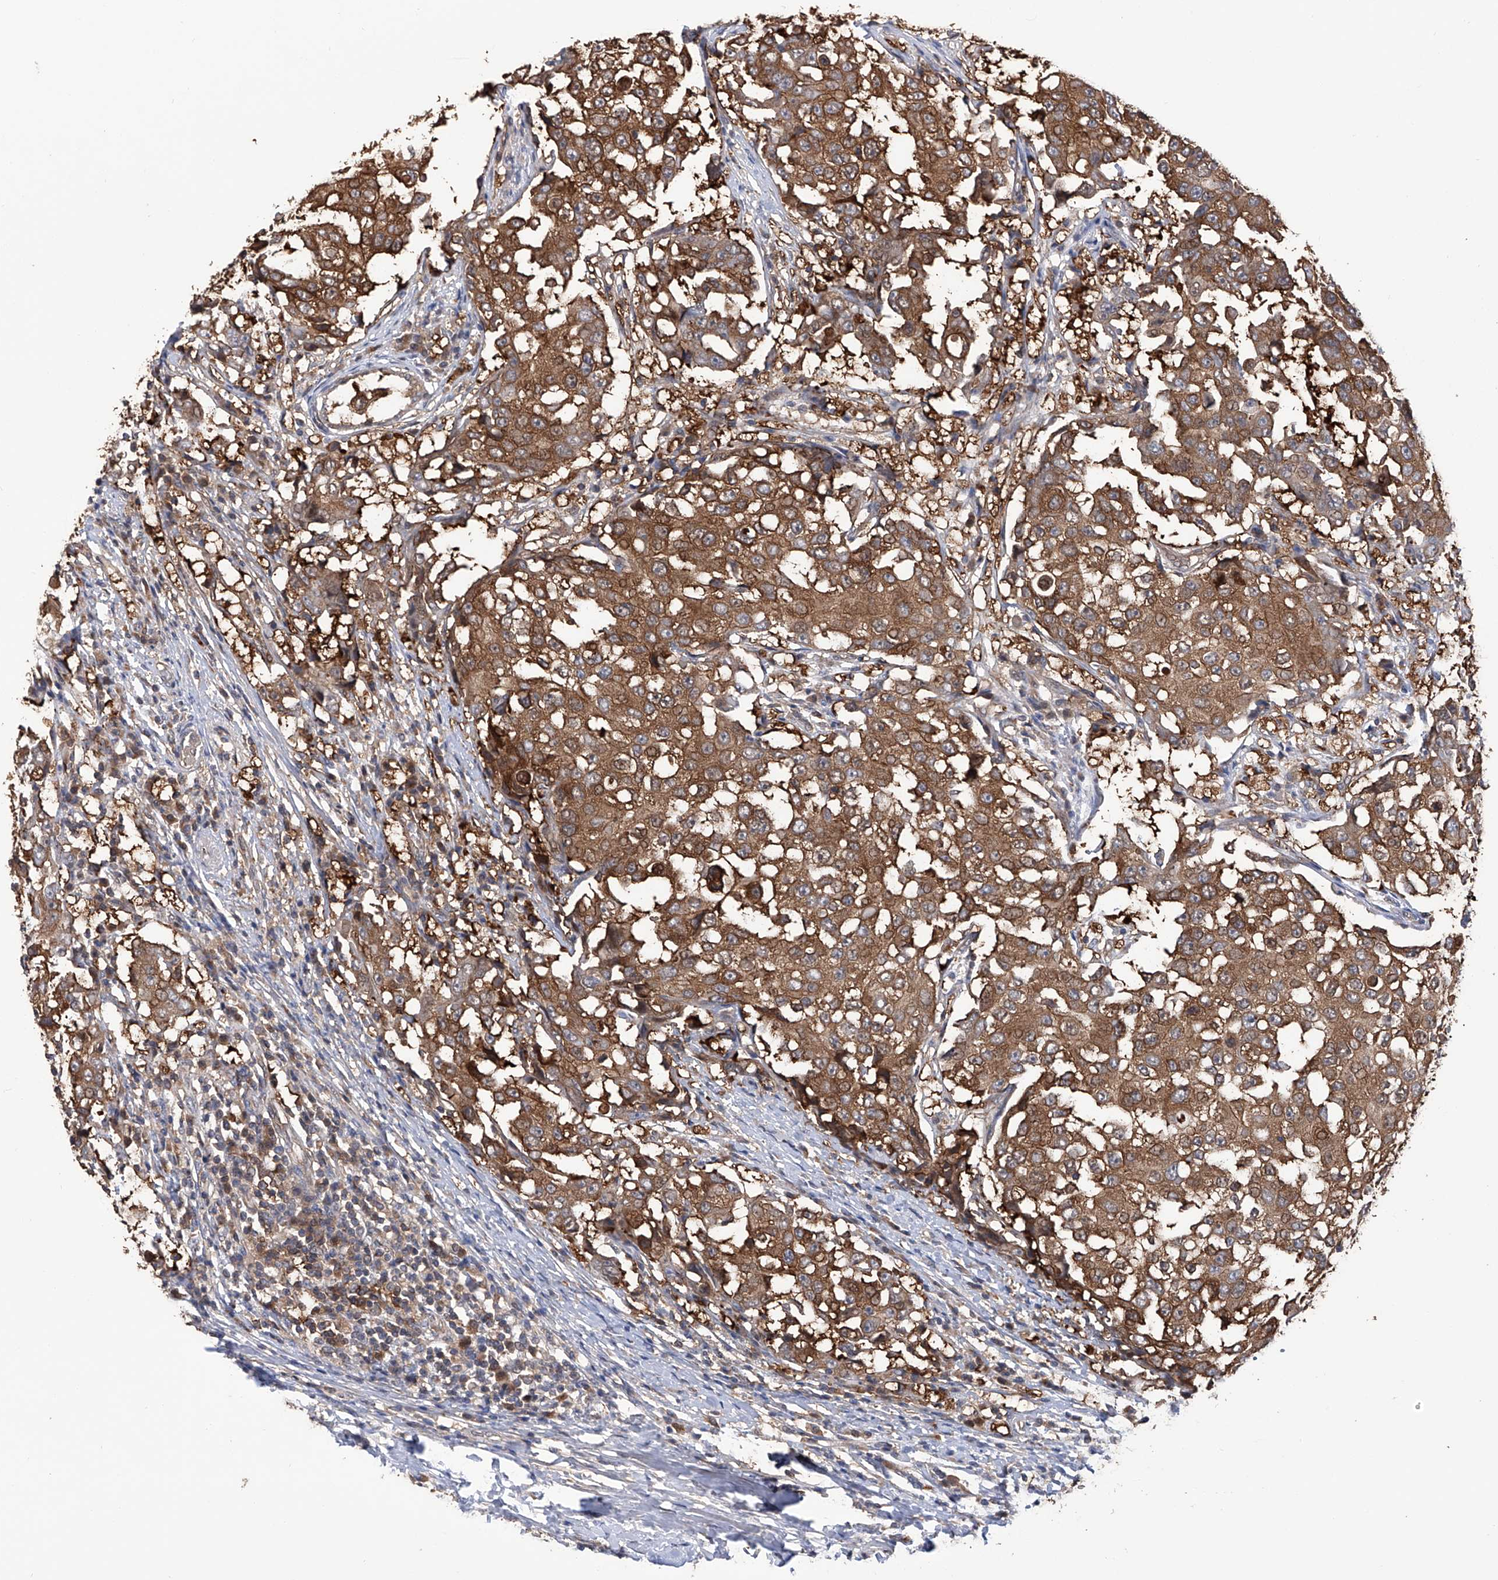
{"staining": {"intensity": "moderate", "quantity": ">75%", "location": "cytoplasmic/membranous"}, "tissue": "breast cancer", "cell_type": "Tumor cells", "image_type": "cancer", "snomed": [{"axis": "morphology", "description": "Duct carcinoma"}, {"axis": "topography", "description": "Breast"}], "caption": "IHC histopathology image of neoplastic tissue: human breast intraductal carcinoma stained using IHC shows medium levels of moderate protein expression localized specifically in the cytoplasmic/membranous of tumor cells, appearing as a cytoplasmic/membranous brown color.", "gene": "NUDT17", "patient": {"sex": "female", "age": 27}}